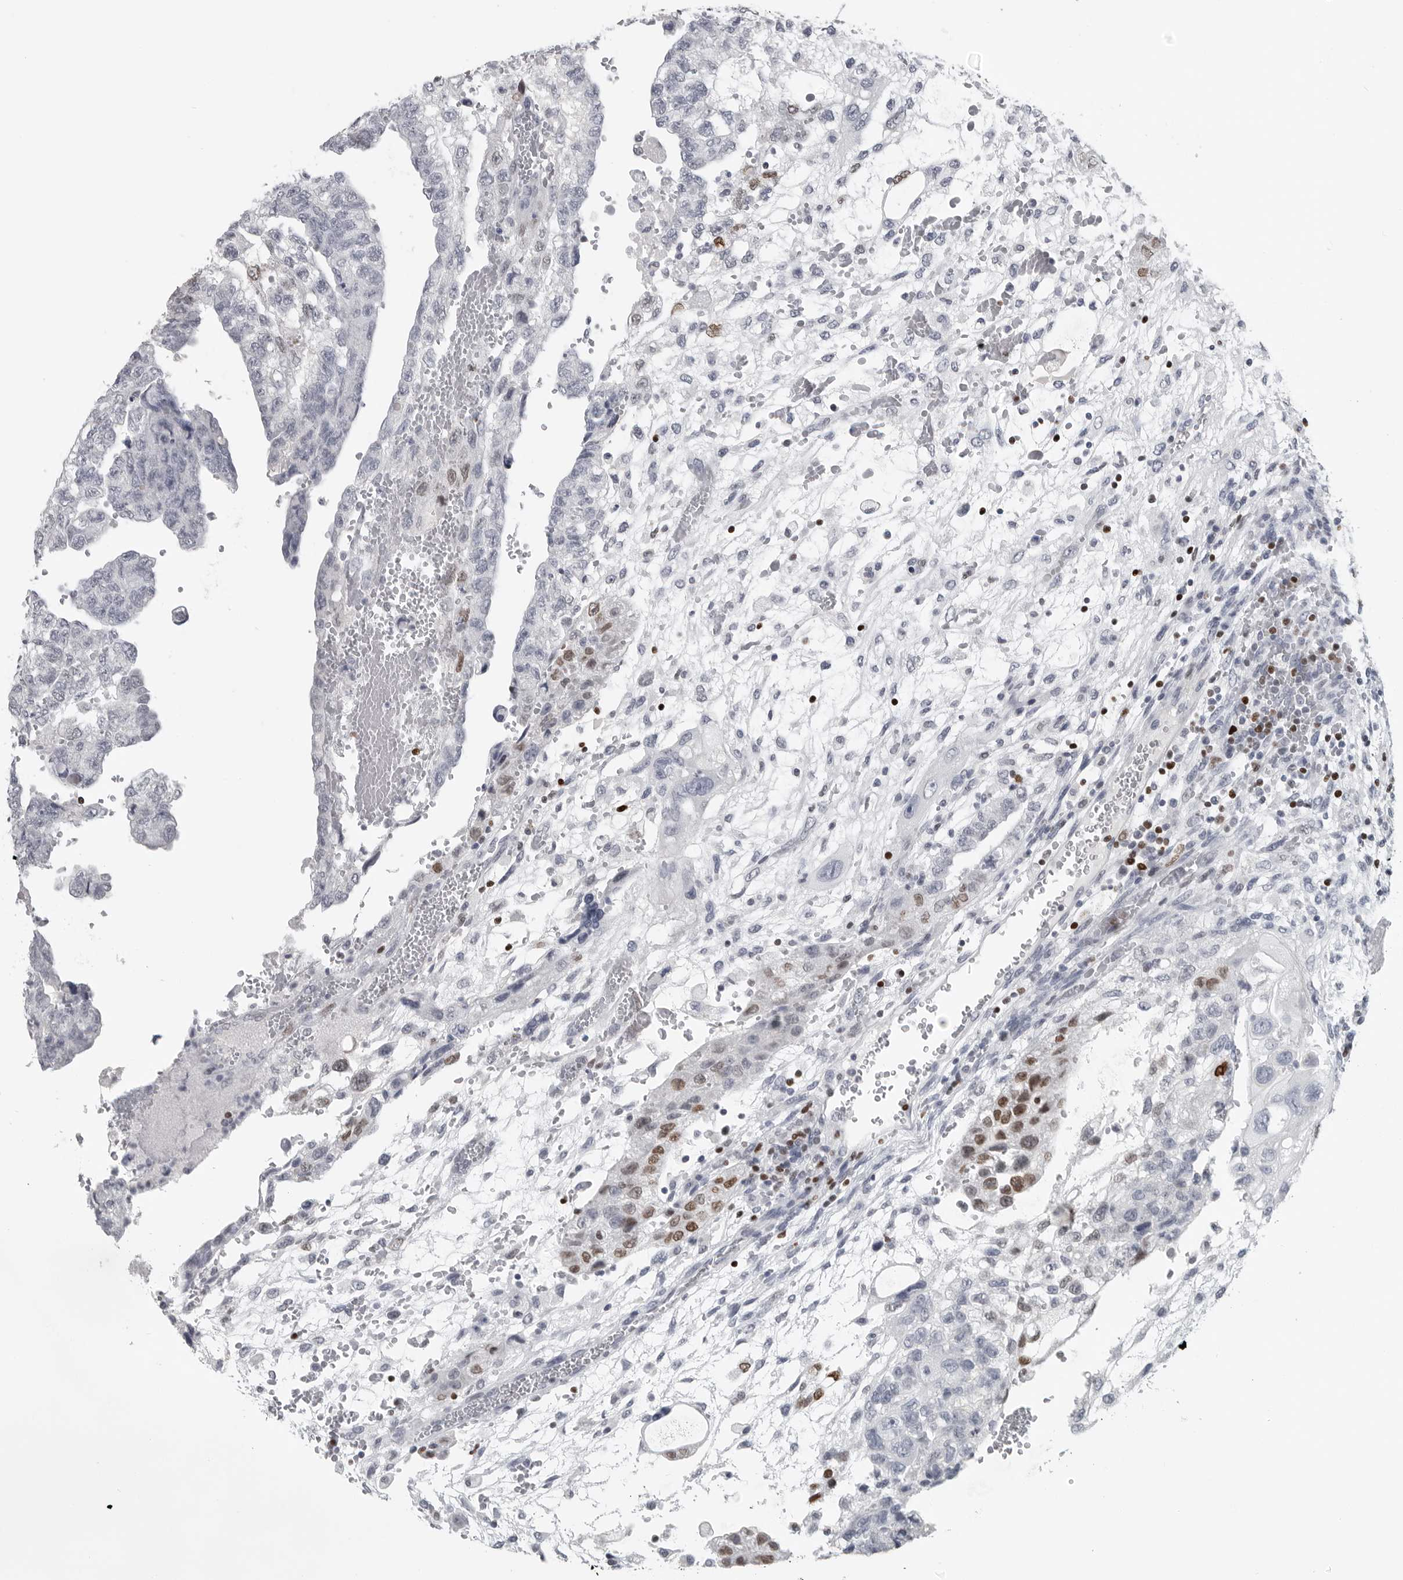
{"staining": {"intensity": "moderate", "quantity": "<25%", "location": "nuclear"}, "tissue": "testis cancer", "cell_type": "Tumor cells", "image_type": "cancer", "snomed": [{"axis": "morphology", "description": "Carcinoma, Embryonal, NOS"}, {"axis": "topography", "description": "Testis"}], "caption": "Human embryonal carcinoma (testis) stained for a protein (brown) demonstrates moderate nuclear positive expression in approximately <25% of tumor cells.", "gene": "SATB2", "patient": {"sex": "male", "age": 36}}